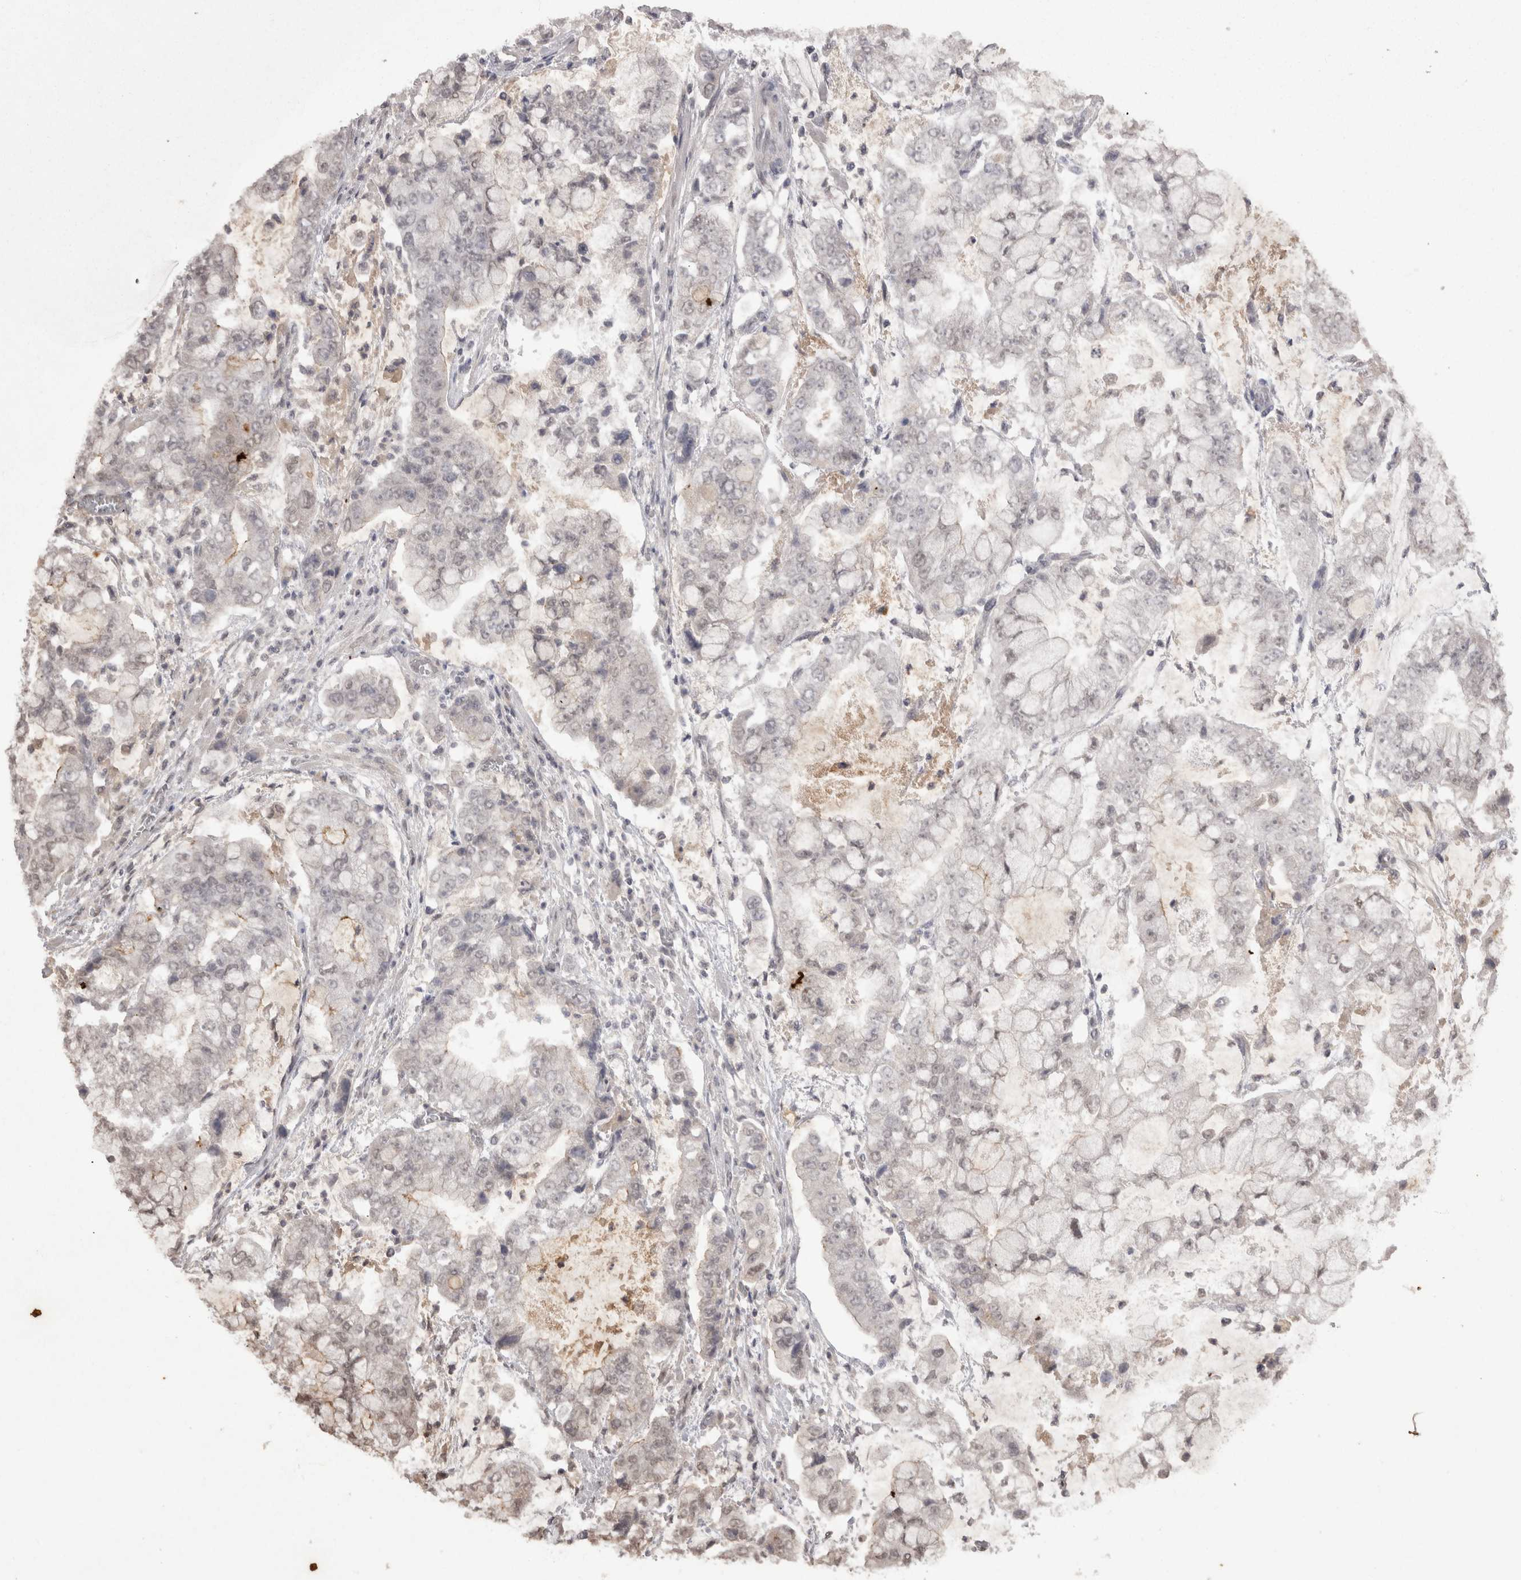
{"staining": {"intensity": "weak", "quantity": "<25%", "location": "nuclear"}, "tissue": "stomach cancer", "cell_type": "Tumor cells", "image_type": "cancer", "snomed": [{"axis": "morphology", "description": "Adenocarcinoma, NOS"}, {"axis": "topography", "description": "Stomach"}], "caption": "High magnification brightfield microscopy of adenocarcinoma (stomach) stained with DAB (3,3'-diaminobenzidine) (brown) and counterstained with hematoxylin (blue): tumor cells show no significant positivity.", "gene": "DDX4", "patient": {"sex": "male", "age": 76}}